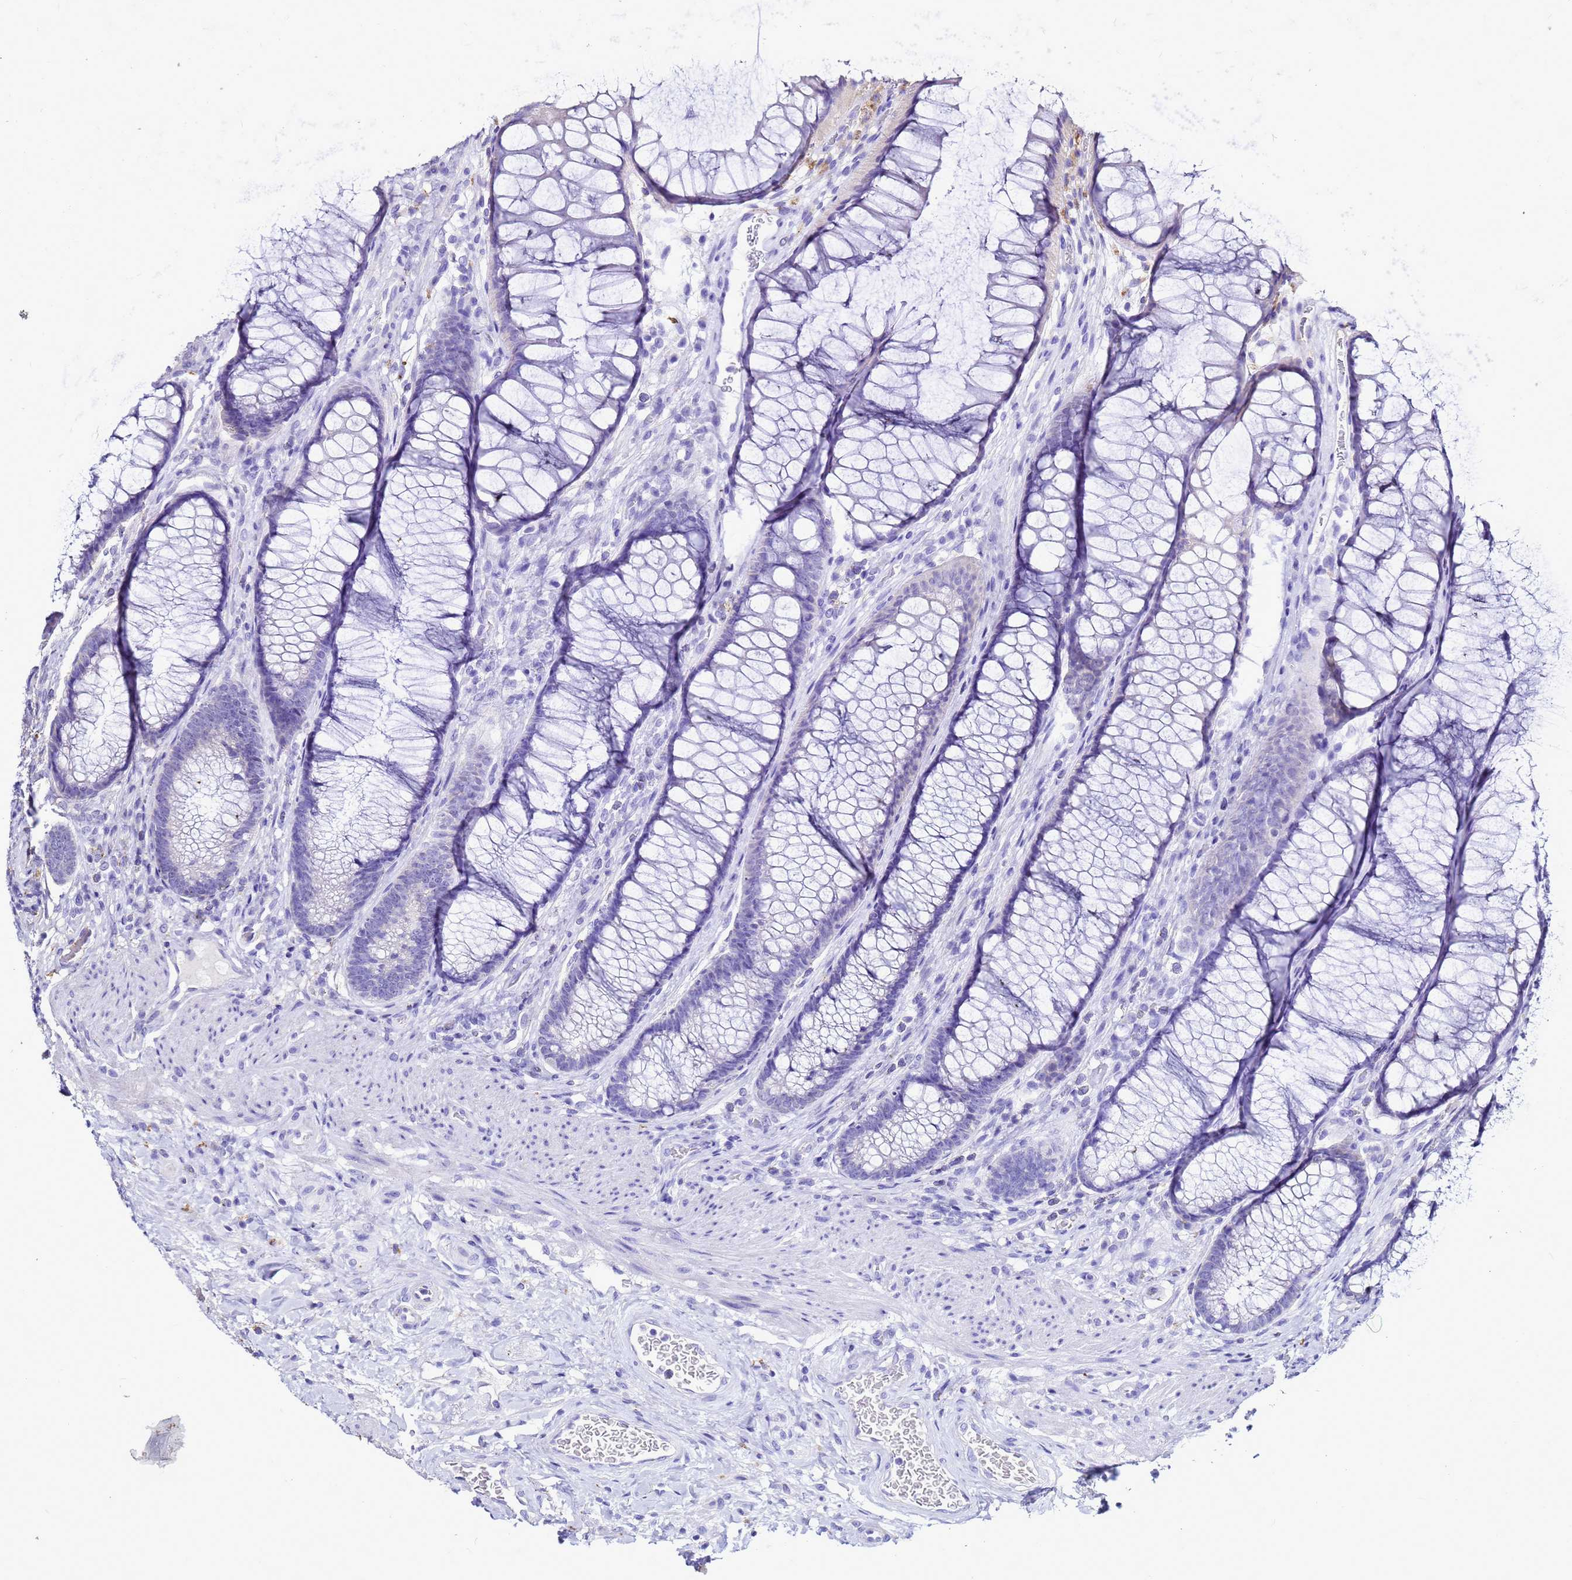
{"staining": {"intensity": "negative", "quantity": "none", "location": "none"}, "tissue": "colon", "cell_type": "Endothelial cells", "image_type": "normal", "snomed": [{"axis": "morphology", "description": "Normal tissue, NOS"}, {"axis": "topography", "description": "Colon"}], "caption": "Immunohistochemistry (IHC) of normal colon shows no expression in endothelial cells. Nuclei are stained in blue.", "gene": "S100A2", "patient": {"sex": "female", "age": 82}}